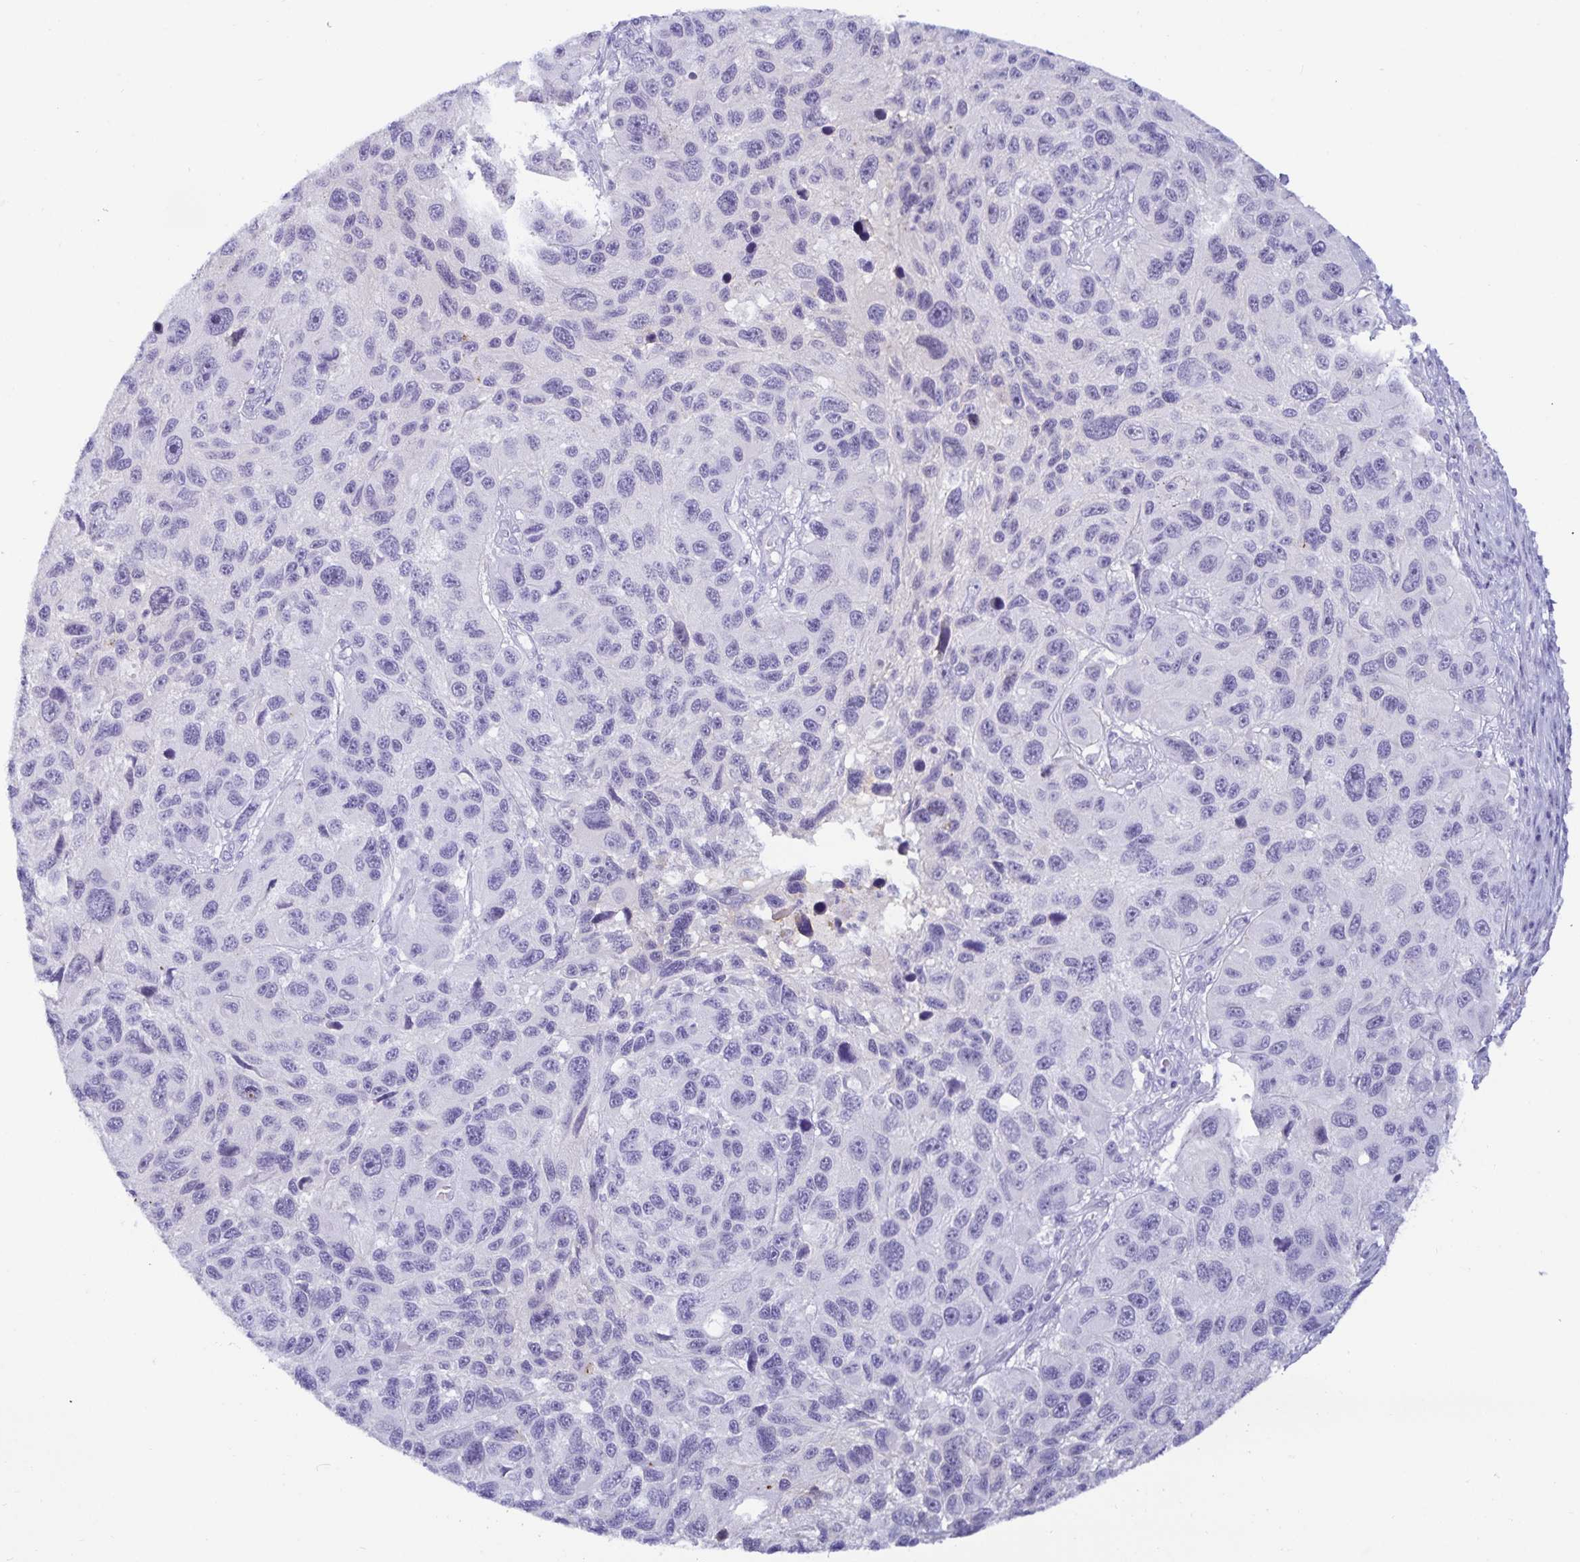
{"staining": {"intensity": "negative", "quantity": "none", "location": "none"}, "tissue": "melanoma", "cell_type": "Tumor cells", "image_type": "cancer", "snomed": [{"axis": "morphology", "description": "Malignant melanoma, NOS"}, {"axis": "topography", "description": "Skin"}], "caption": "Tumor cells show no significant protein staining in melanoma. (DAB (3,3'-diaminobenzidine) immunohistochemistry, high magnification).", "gene": "MON2", "patient": {"sex": "male", "age": 53}}